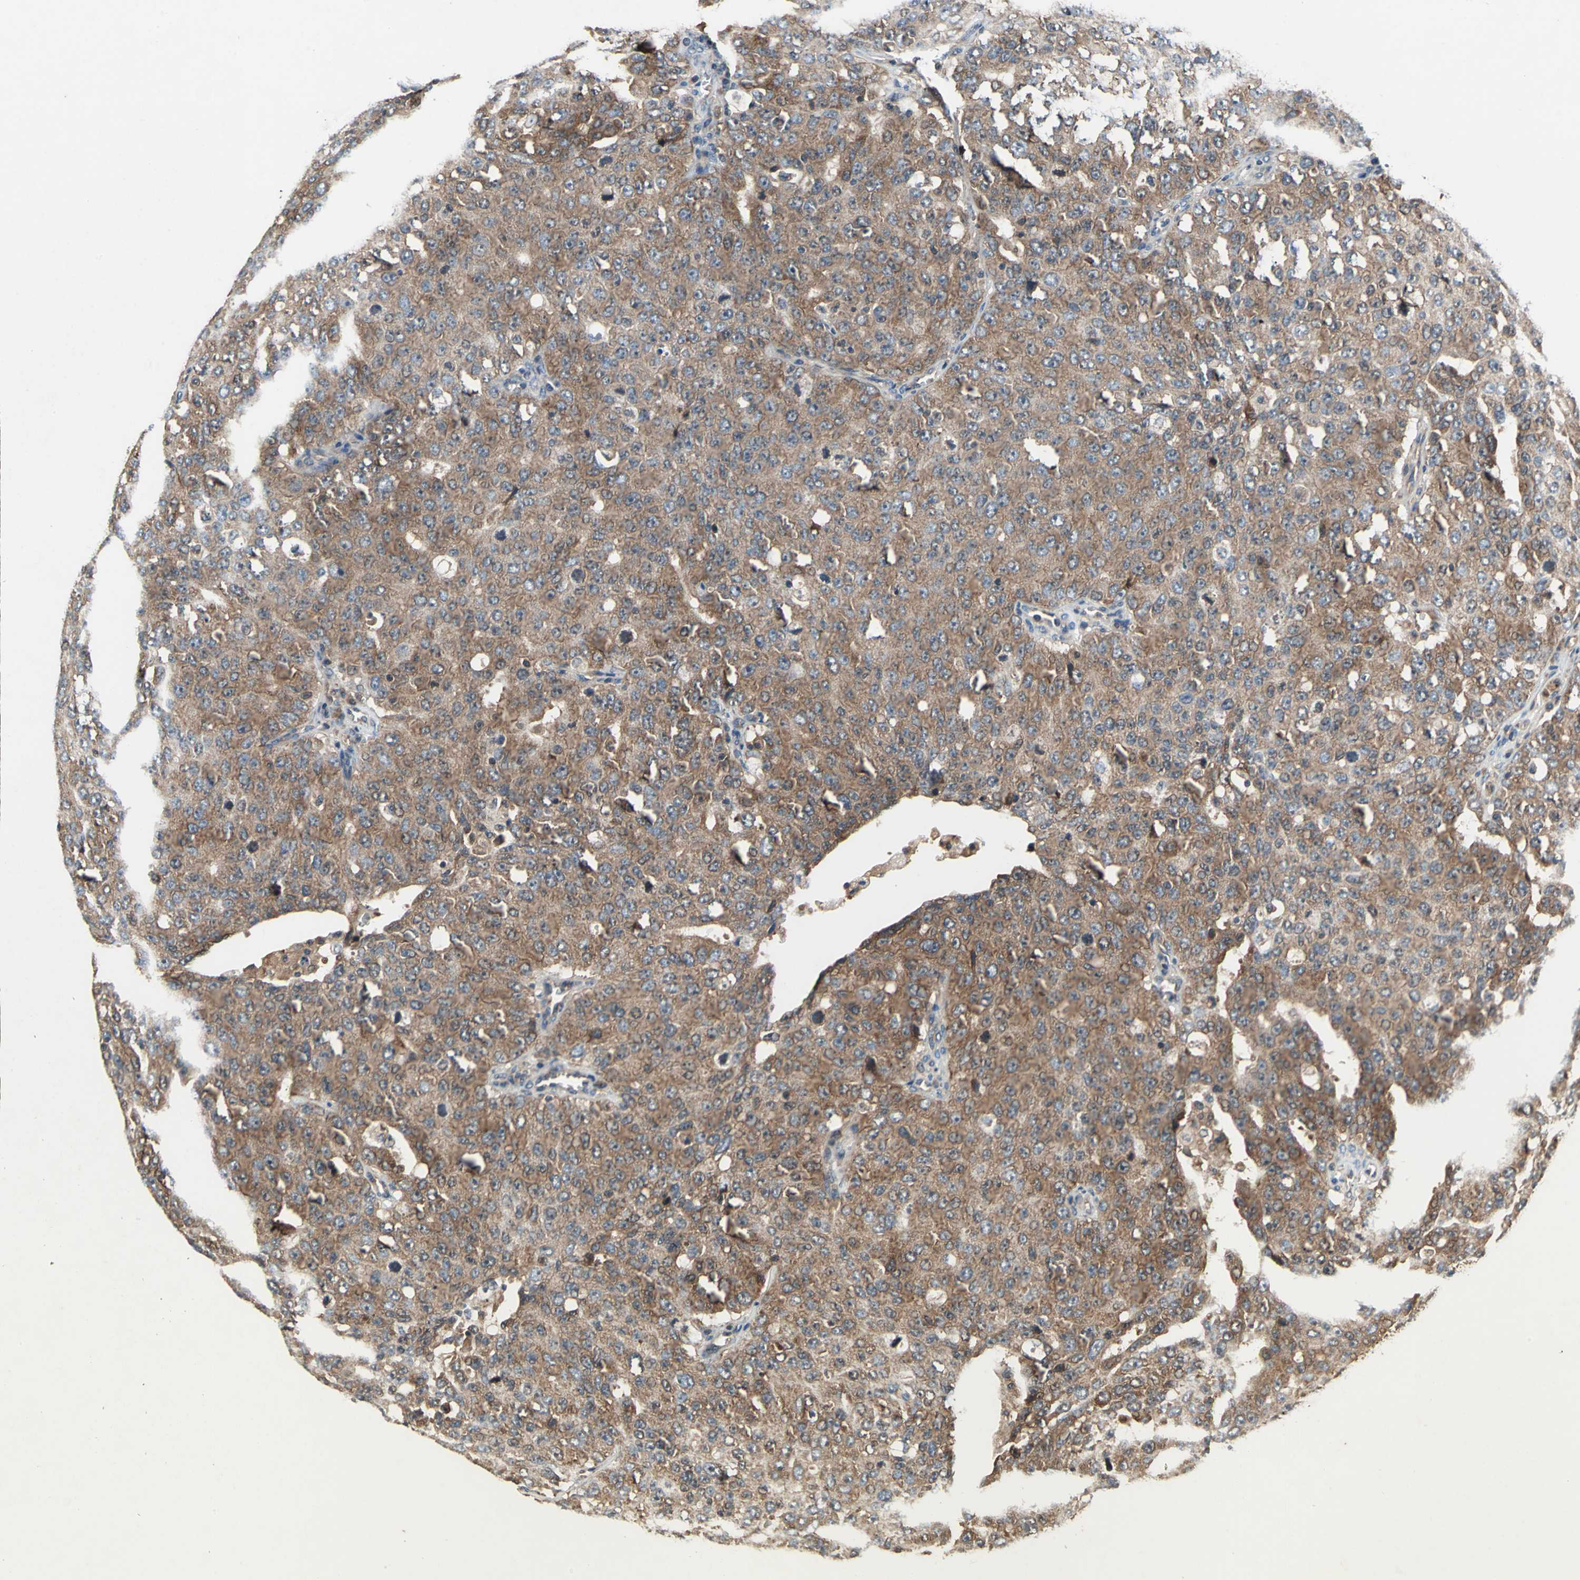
{"staining": {"intensity": "moderate", "quantity": ">75%", "location": "cytoplasmic/membranous"}, "tissue": "ovarian cancer", "cell_type": "Tumor cells", "image_type": "cancer", "snomed": [{"axis": "morphology", "description": "Carcinoma, endometroid"}, {"axis": "topography", "description": "Ovary"}], "caption": "A brown stain highlights moderate cytoplasmic/membranous staining of a protein in ovarian cancer tumor cells.", "gene": "CAPN1", "patient": {"sex": "female", "age": 62}}